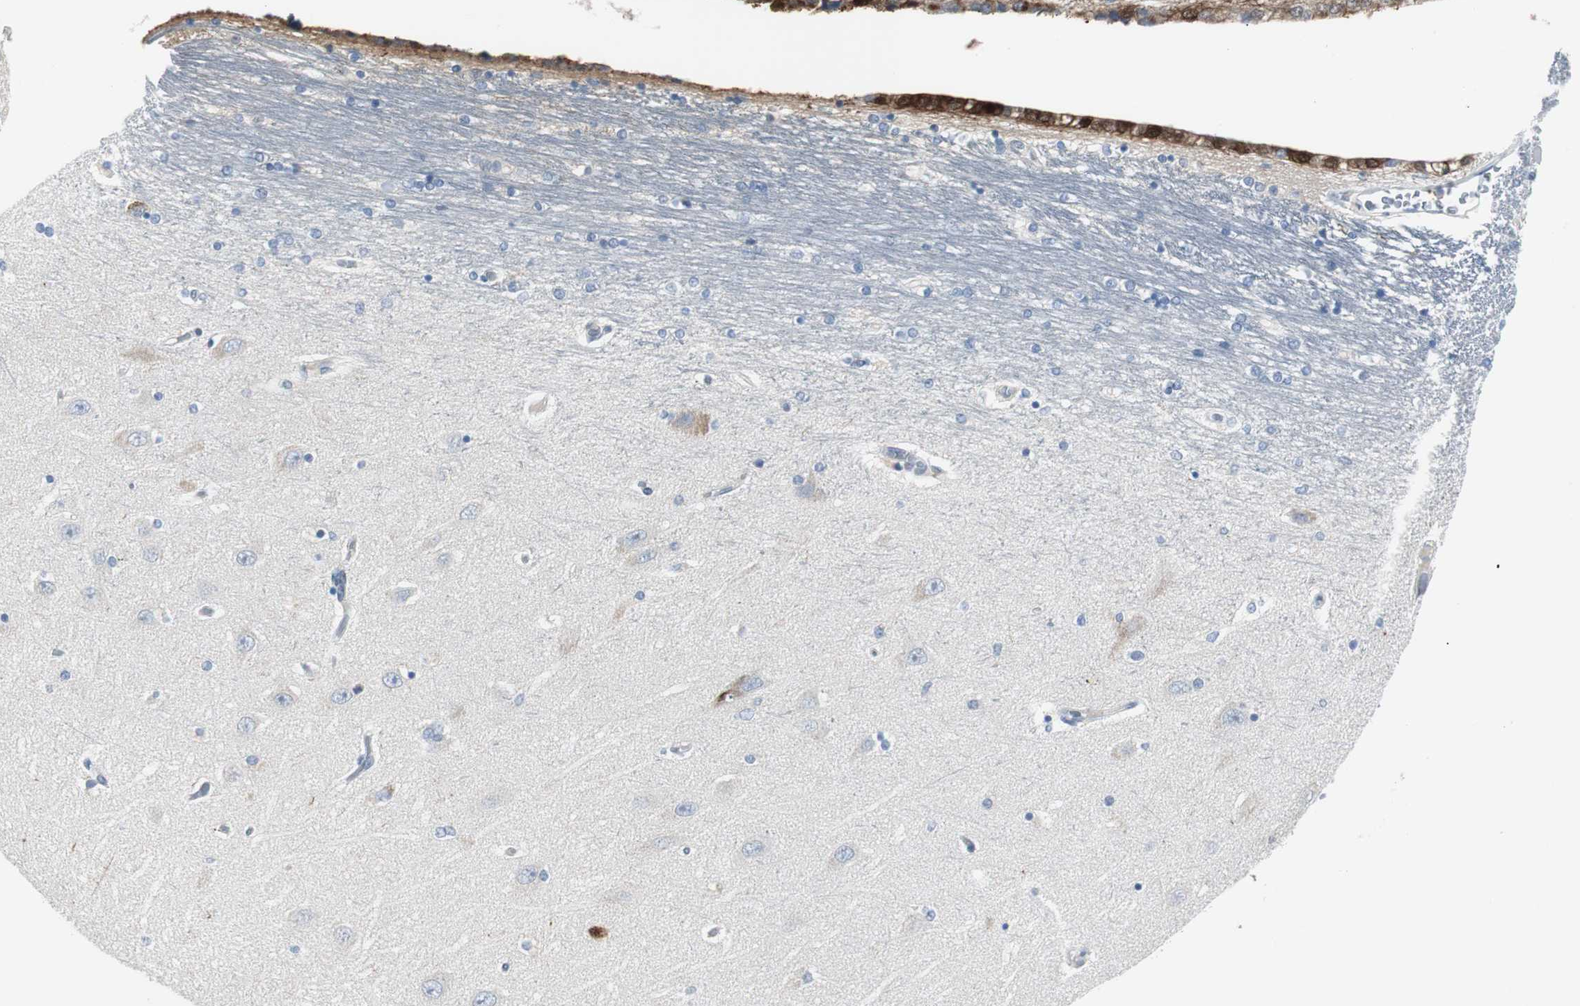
{"staining": {"intensity": "negative", "quantity": "none", "location": "none"}, "tissue": "hippocampus", "cell_type": "Glial cells", "image_type": "normal", "snomed": [{"axis": "morphology", "description": "Normal tissue, NOS"}, {"axis": "topography", "description": "Hippocampus"}], "caption": "Glial cells show no significant expression in benign hippocampus. (DAB immunohistochemistry (IHC) with hematoxylin counter stain).", "gene": "RASA1", "patient": {"sex": "female", "age": 54}}